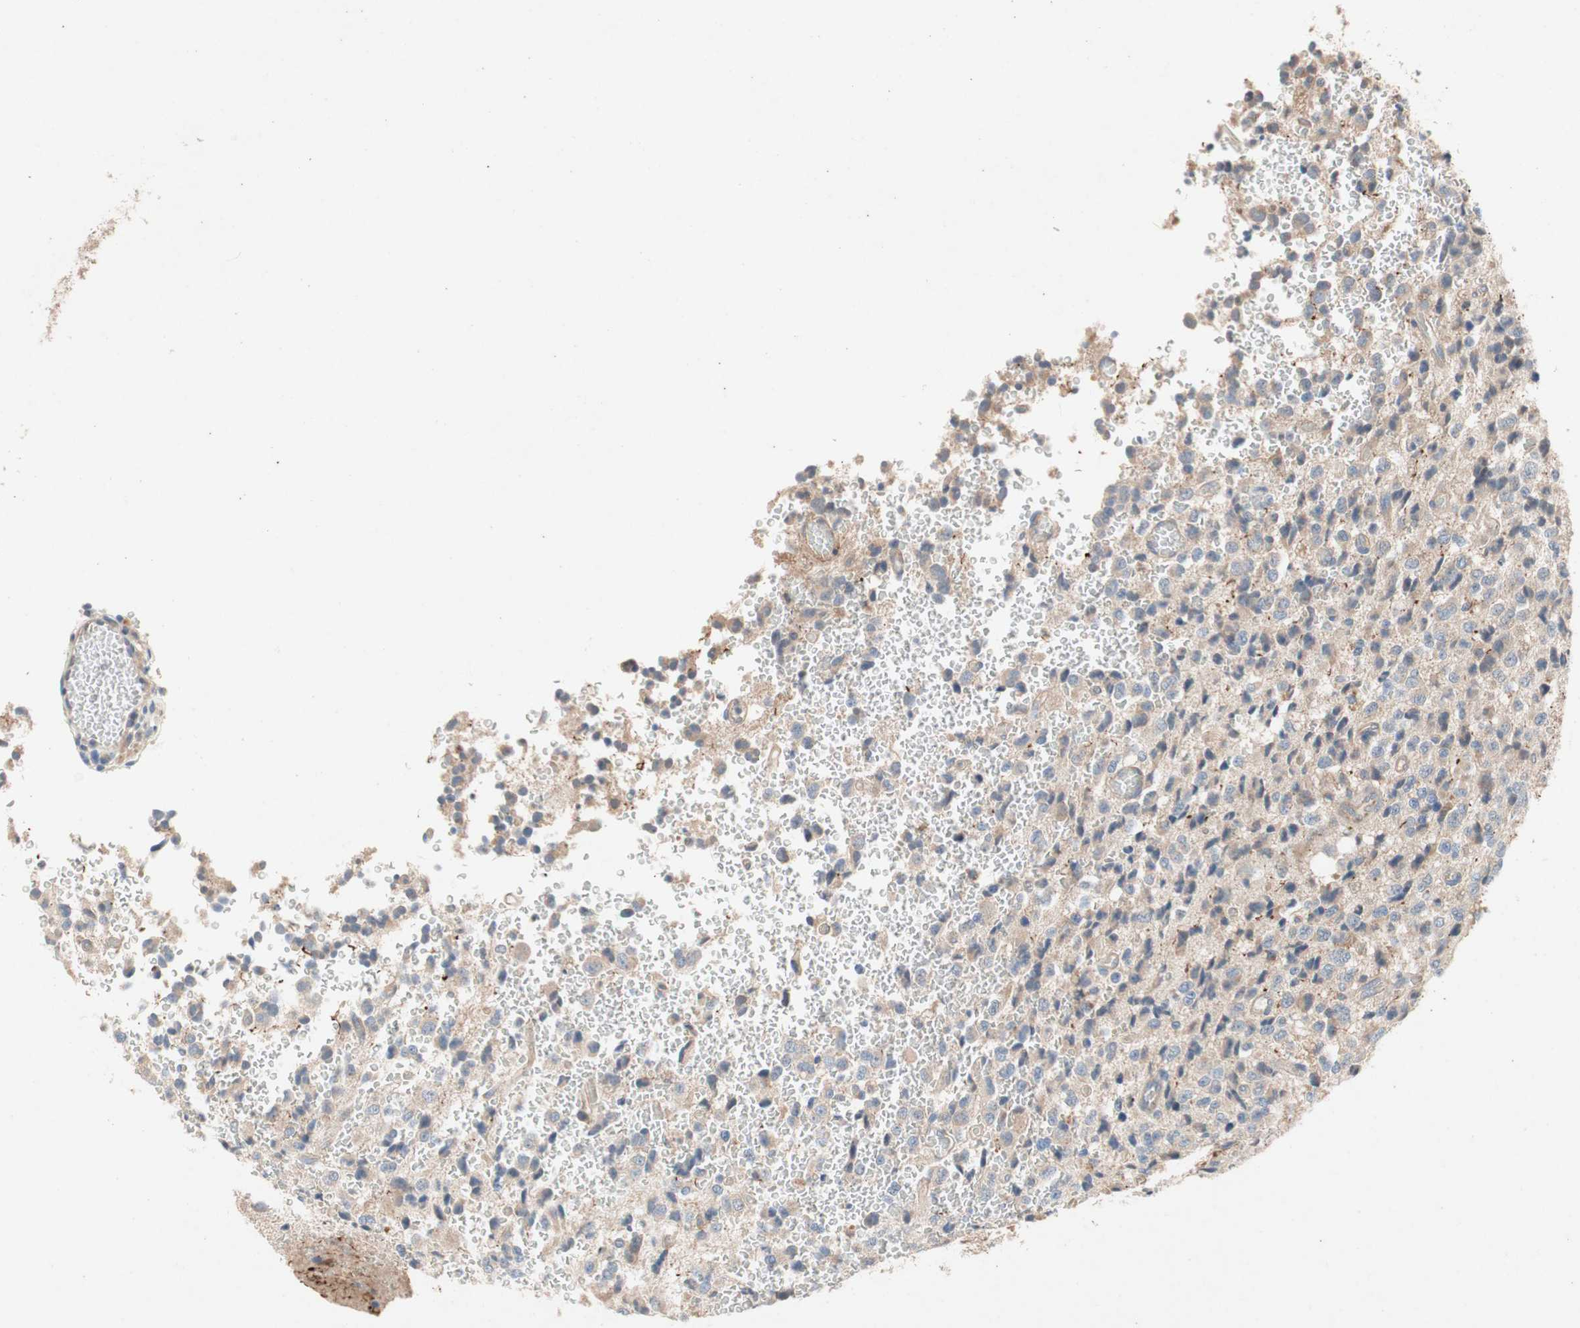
{"staining": {"intensity": "weak", "quantity": "25%-75%", "location": "cytoplasmic/membranous"}, "tissue": "glioma", "cell_type": "Tumor cells", "image_type": "cancer", "snomed": [{"axis": "morphology", "description": "Glioma, malignant, High grade"}, {"axis": "topography", "description": "pancreas cauda"}], "caption": "This photomicrograph reveals malignant glioma (high-grade) stained with immunohistochemistry (IHC) to label a protein in brown. The cytoplasmic/membranous of tumor cells show weak positivity for the protein. Nuclei are counter-stained blue.", "gene": "NCLN", "patient": {"sex": "male", "age": 60}}